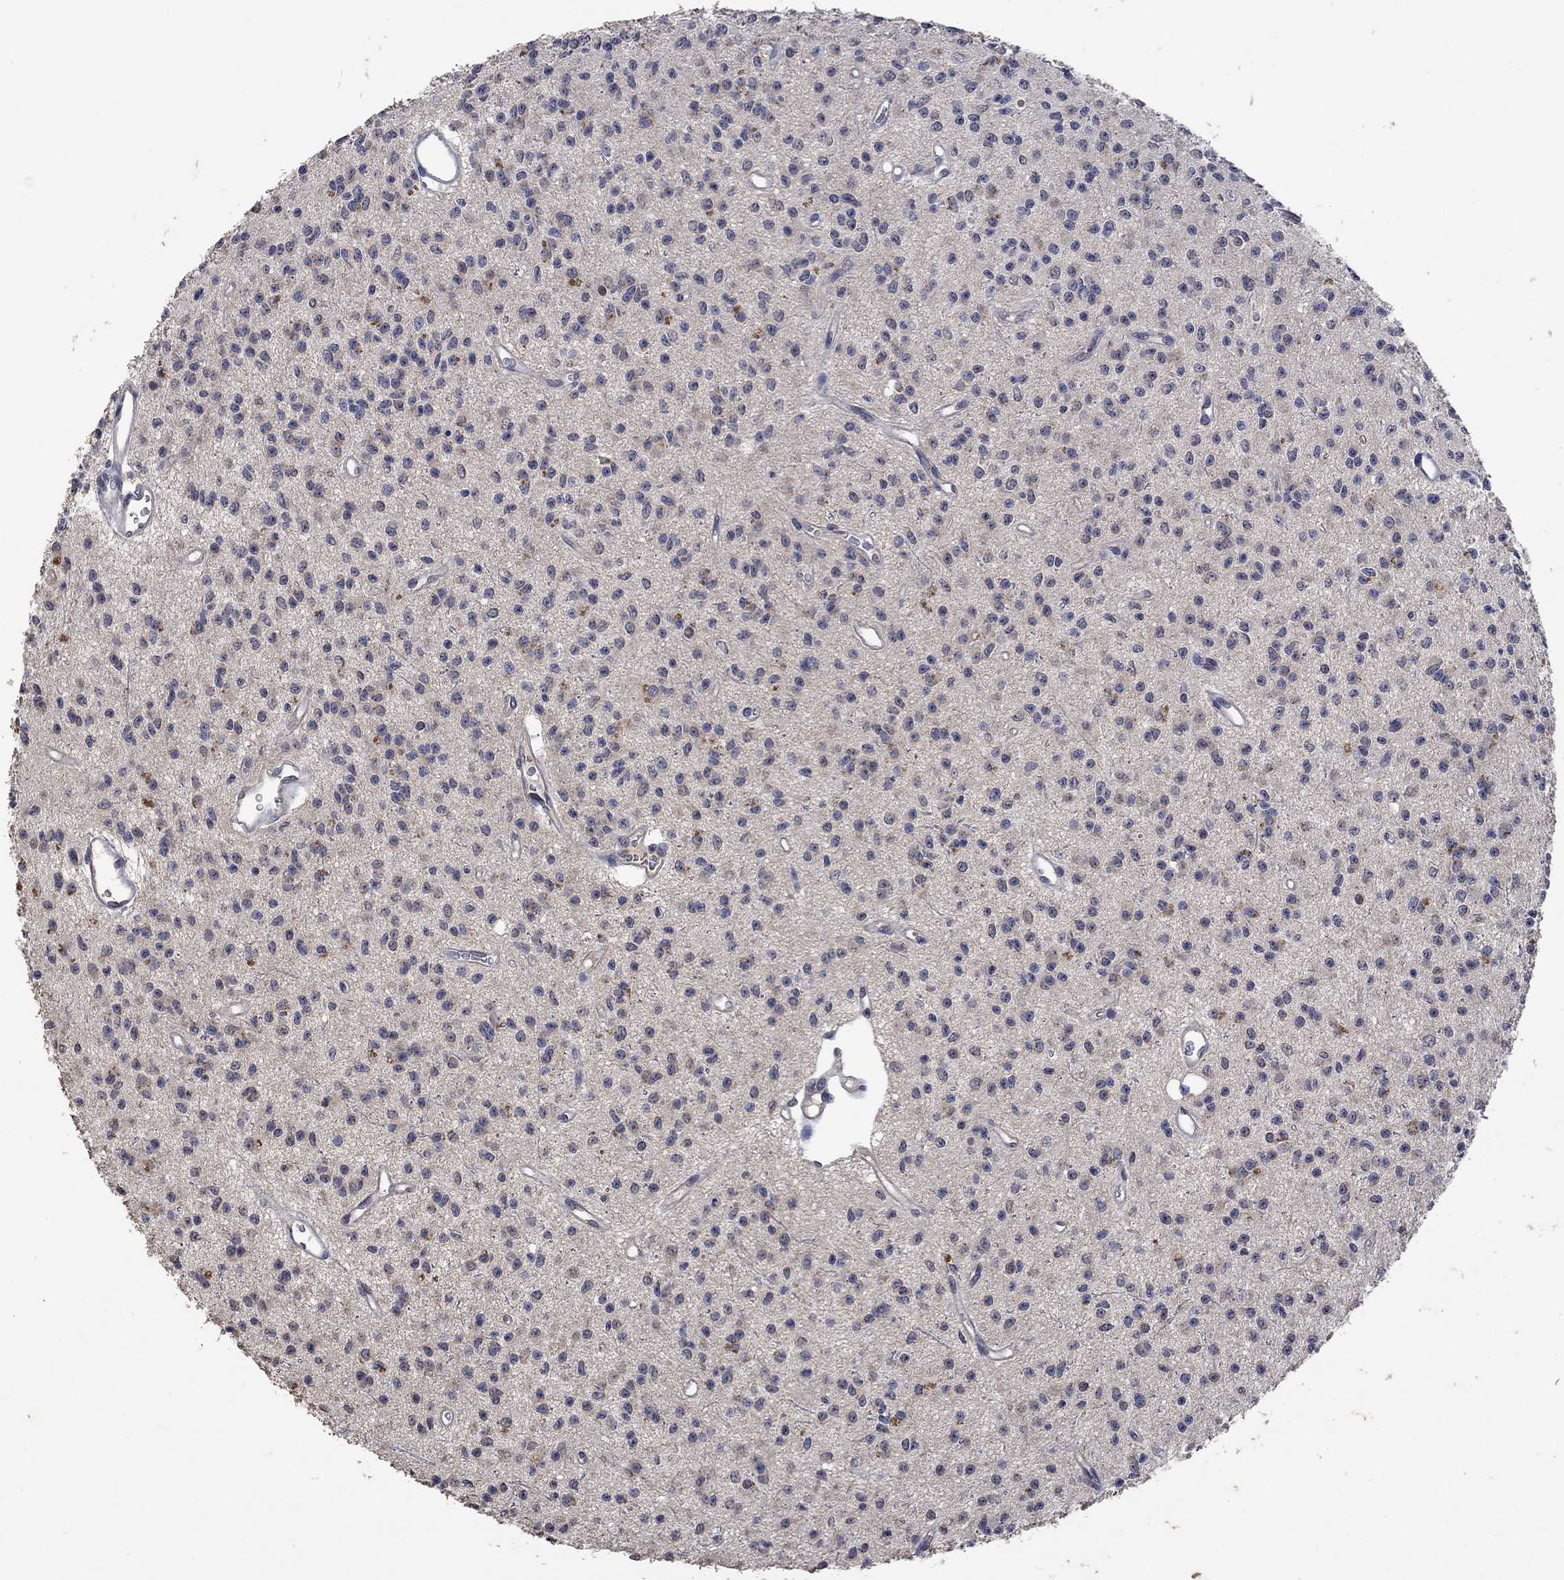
{"staining": {"intensity": "negative", "quantity": "none", "location": "none"}, "tissue": "glioma", "cell_type": "Tumor cells", "image_type": "cancer", "snomed": [{"axis": "morphology", "description": "Glioma, malignant, Low grade"}, {"axis": "topography", "description": "Brain"}], "caption": "Photomicrograph shows no protein staining in tumor cells of glioma tissue. (Immunohistochemistry (ihc), brightfield microscopy, high magnification).", "gene": "PTPN20", "patient": {"sex": "female", "age": 45}}